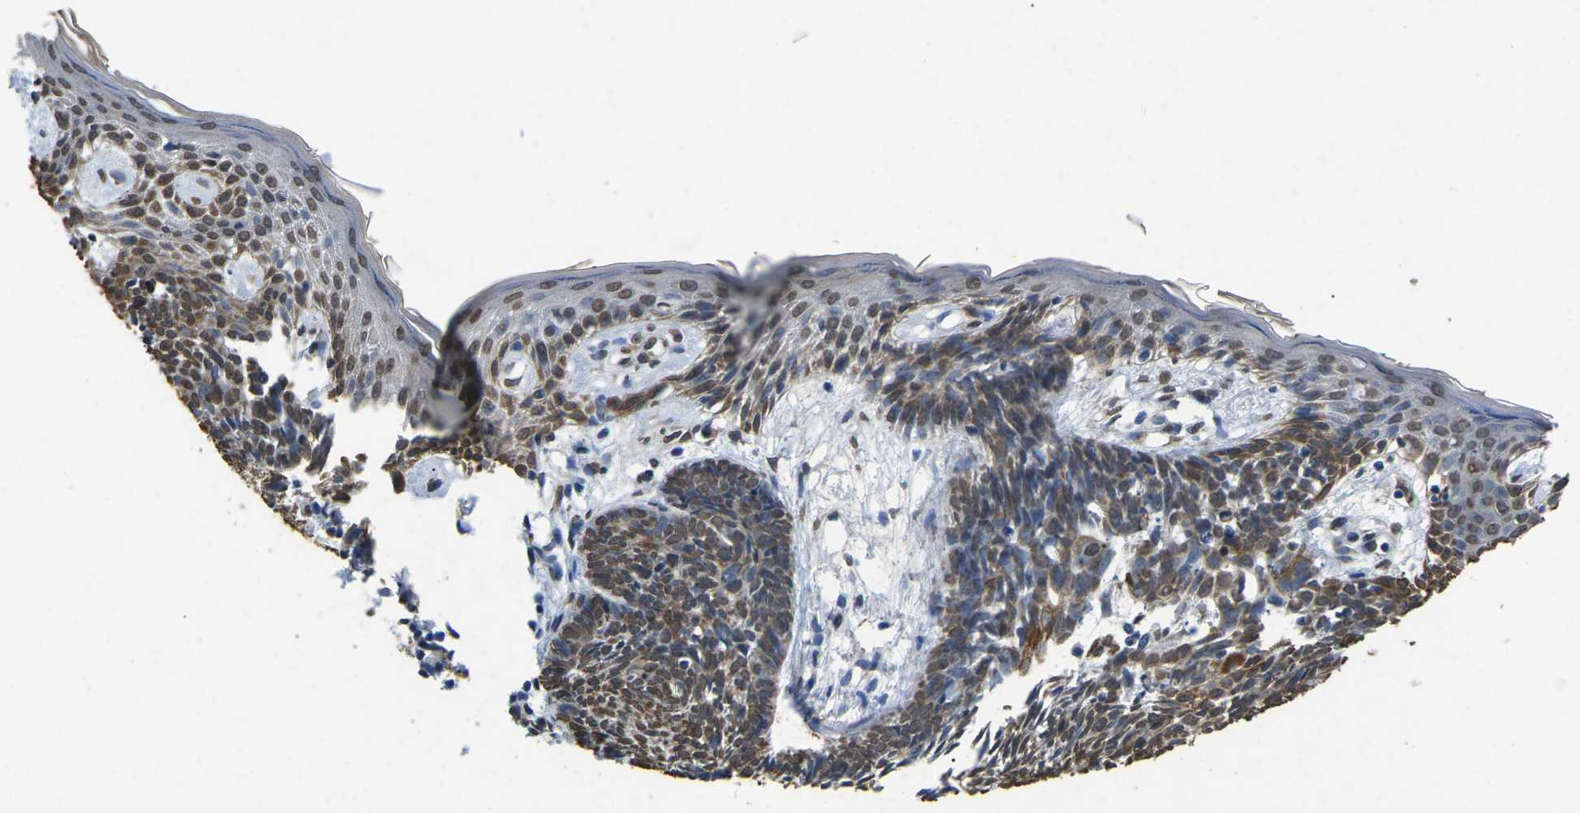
{"staining": {"intensity": "moderate", "quantity": ">75%", "location": "cytoplasmic/membranous,nuclear"}, "tissue": "skin cancer", "cell_type": "Tumor cells", "image_type": "cancer", "snomed": [{"axis": "morphology", "description": "Basal cell carcinoma"}, {"axis": "topography", "description": "Skin"}], "caption": "This is an image of IHC staining of skin cancer, which shows moderate expression in the cytoplasmic/membranous and nuclear of tumor cells.", "gene": "SCNN1B", "patient": {"sex": "male", "age": 60}}